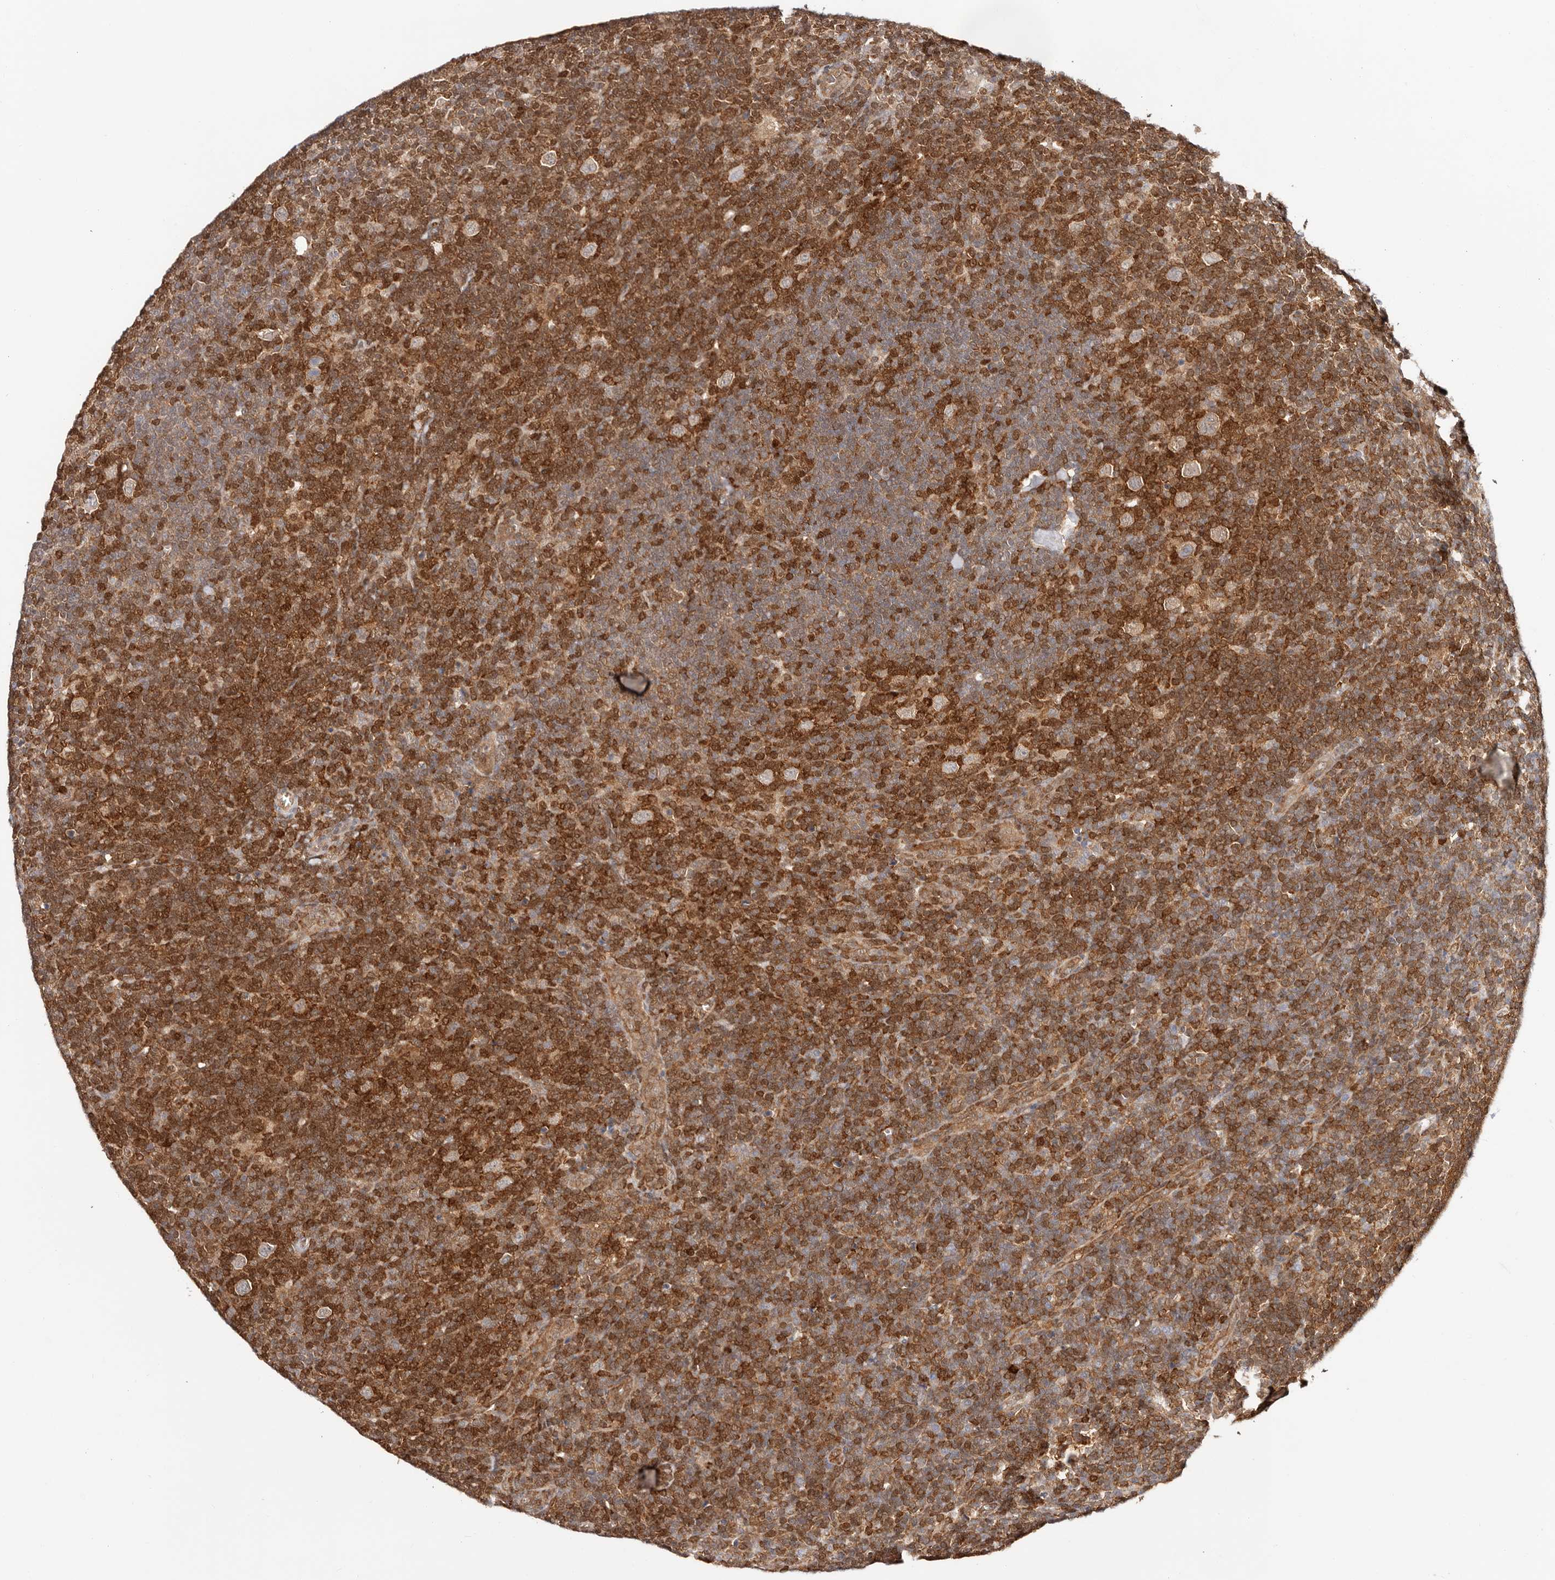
{"staining": {"intensity": "weak", "quantity": "25%-75%", "location": "cytoplasmic/membranous"}, "tissue": "lymphoma", "cell_type": "Tumor cells", "image_type": "cancer", "snomed": [{"axis": "morphology", "description": "Hodgkin's disease, NOS"}, {"axis": "topography", "description": "Lymph node"}], "caption": "Lymphoma was stained to show a protein in brown. There is low levels of weak cytoplasmic/membranous positivity in about 25%-75% of tumor cells. The staining was performed using DAB, with brown indicating positive protein expression. Nuclei are stained blue with hematoxylin.", "gene": "STAT5A", "patient": {"sex": "female", "age": 57}}